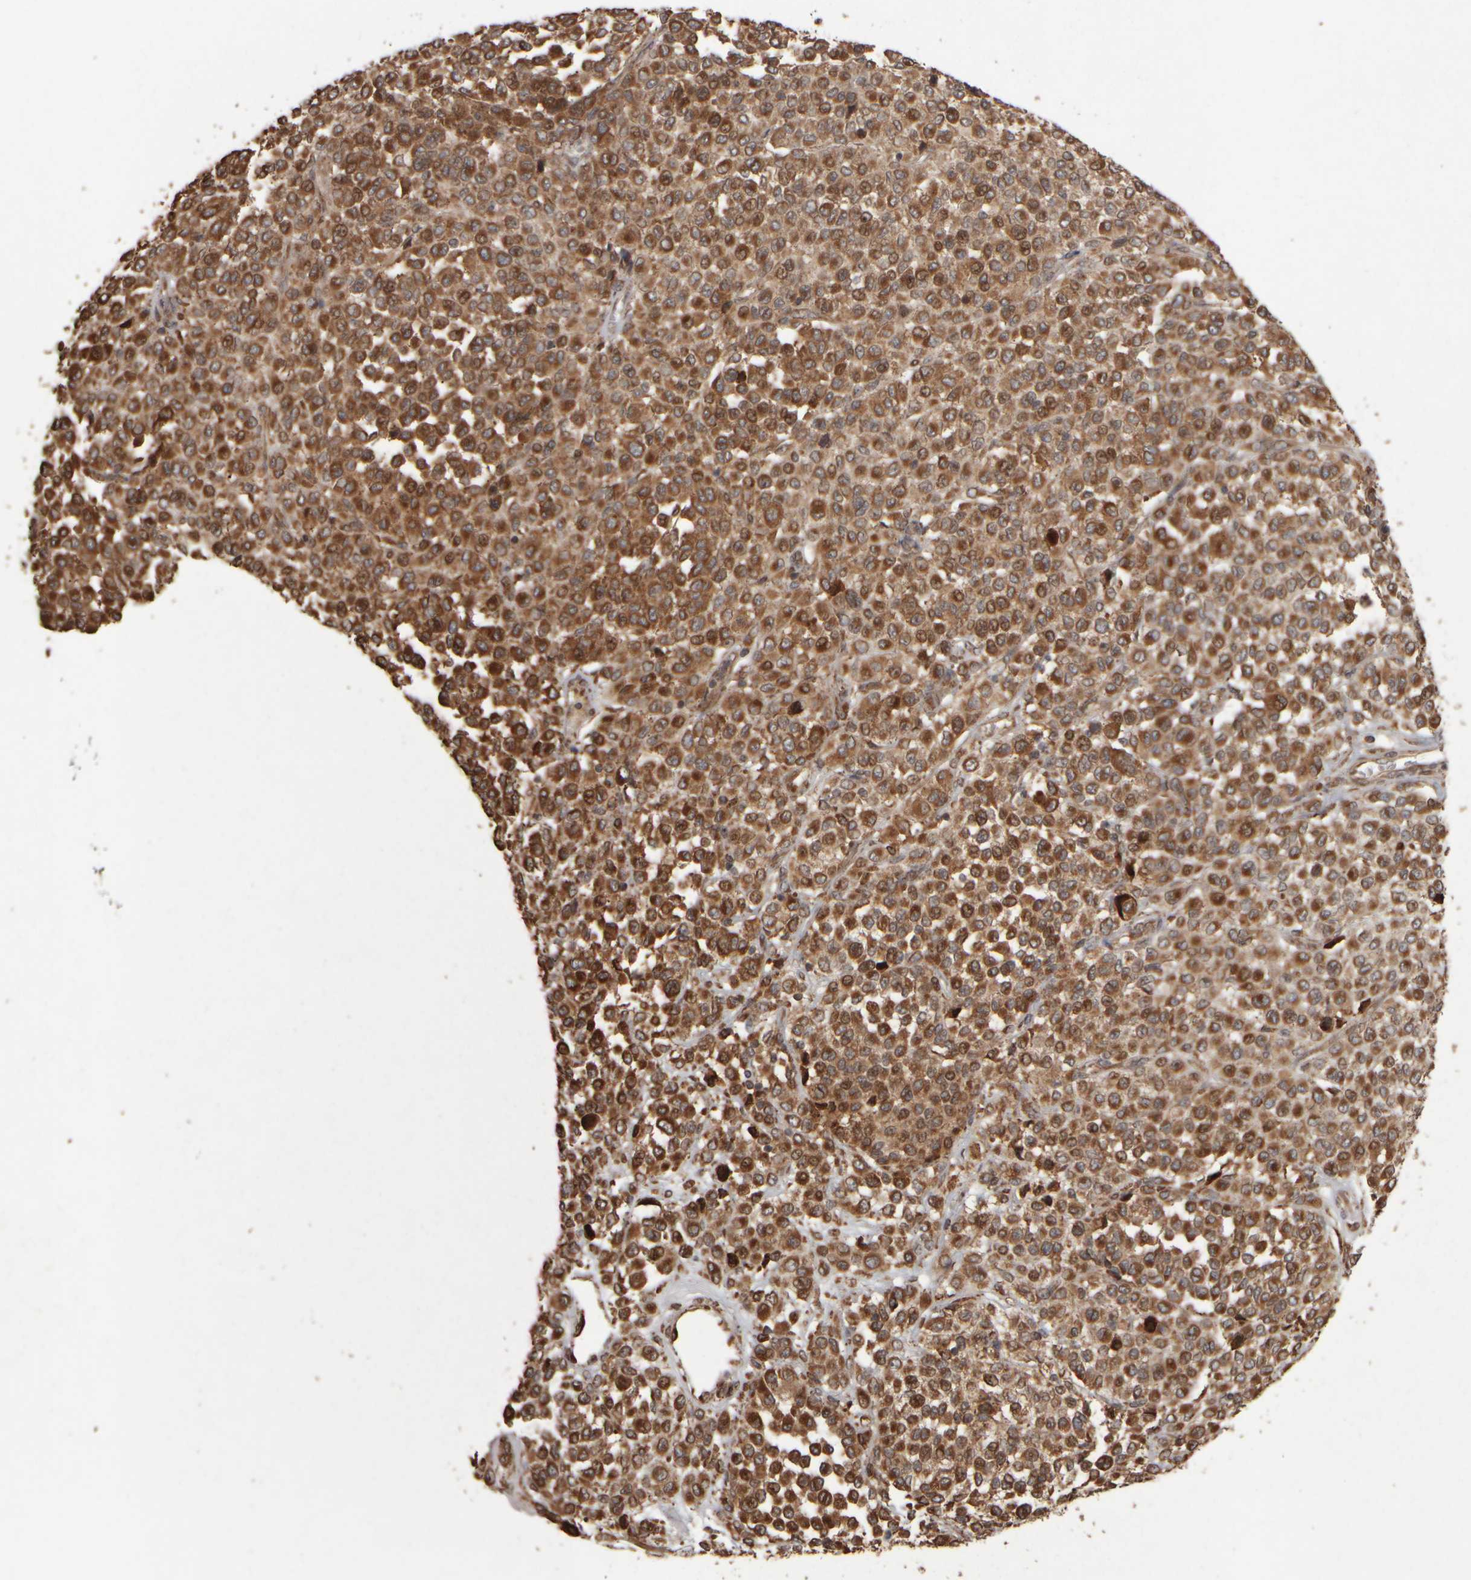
{"staining": {"intensity": "moderate", "quantity": ">75%", "location": "cytoplasmic/membranous"}, "tissue": "melanoma", "cell_type": "Tumor cells", "image_type": "cancer", "snomed": [{"axis": "morphology", "description": "Malignant melanoma, Metastatic site"}, {"axis": "topography", "description": "Pancreas"}], "caption": "IHC micrograph of neoplastic tissue: melanoma stained using IHC displays medium levels of moderate protein expression localized specifically in the cytoplasmic/membranous of tumor cells, appearing as a cytoplasmic/membranous brown color.", "gene": "AGBL3", "patient": {"sex": "female", "age": 30}}